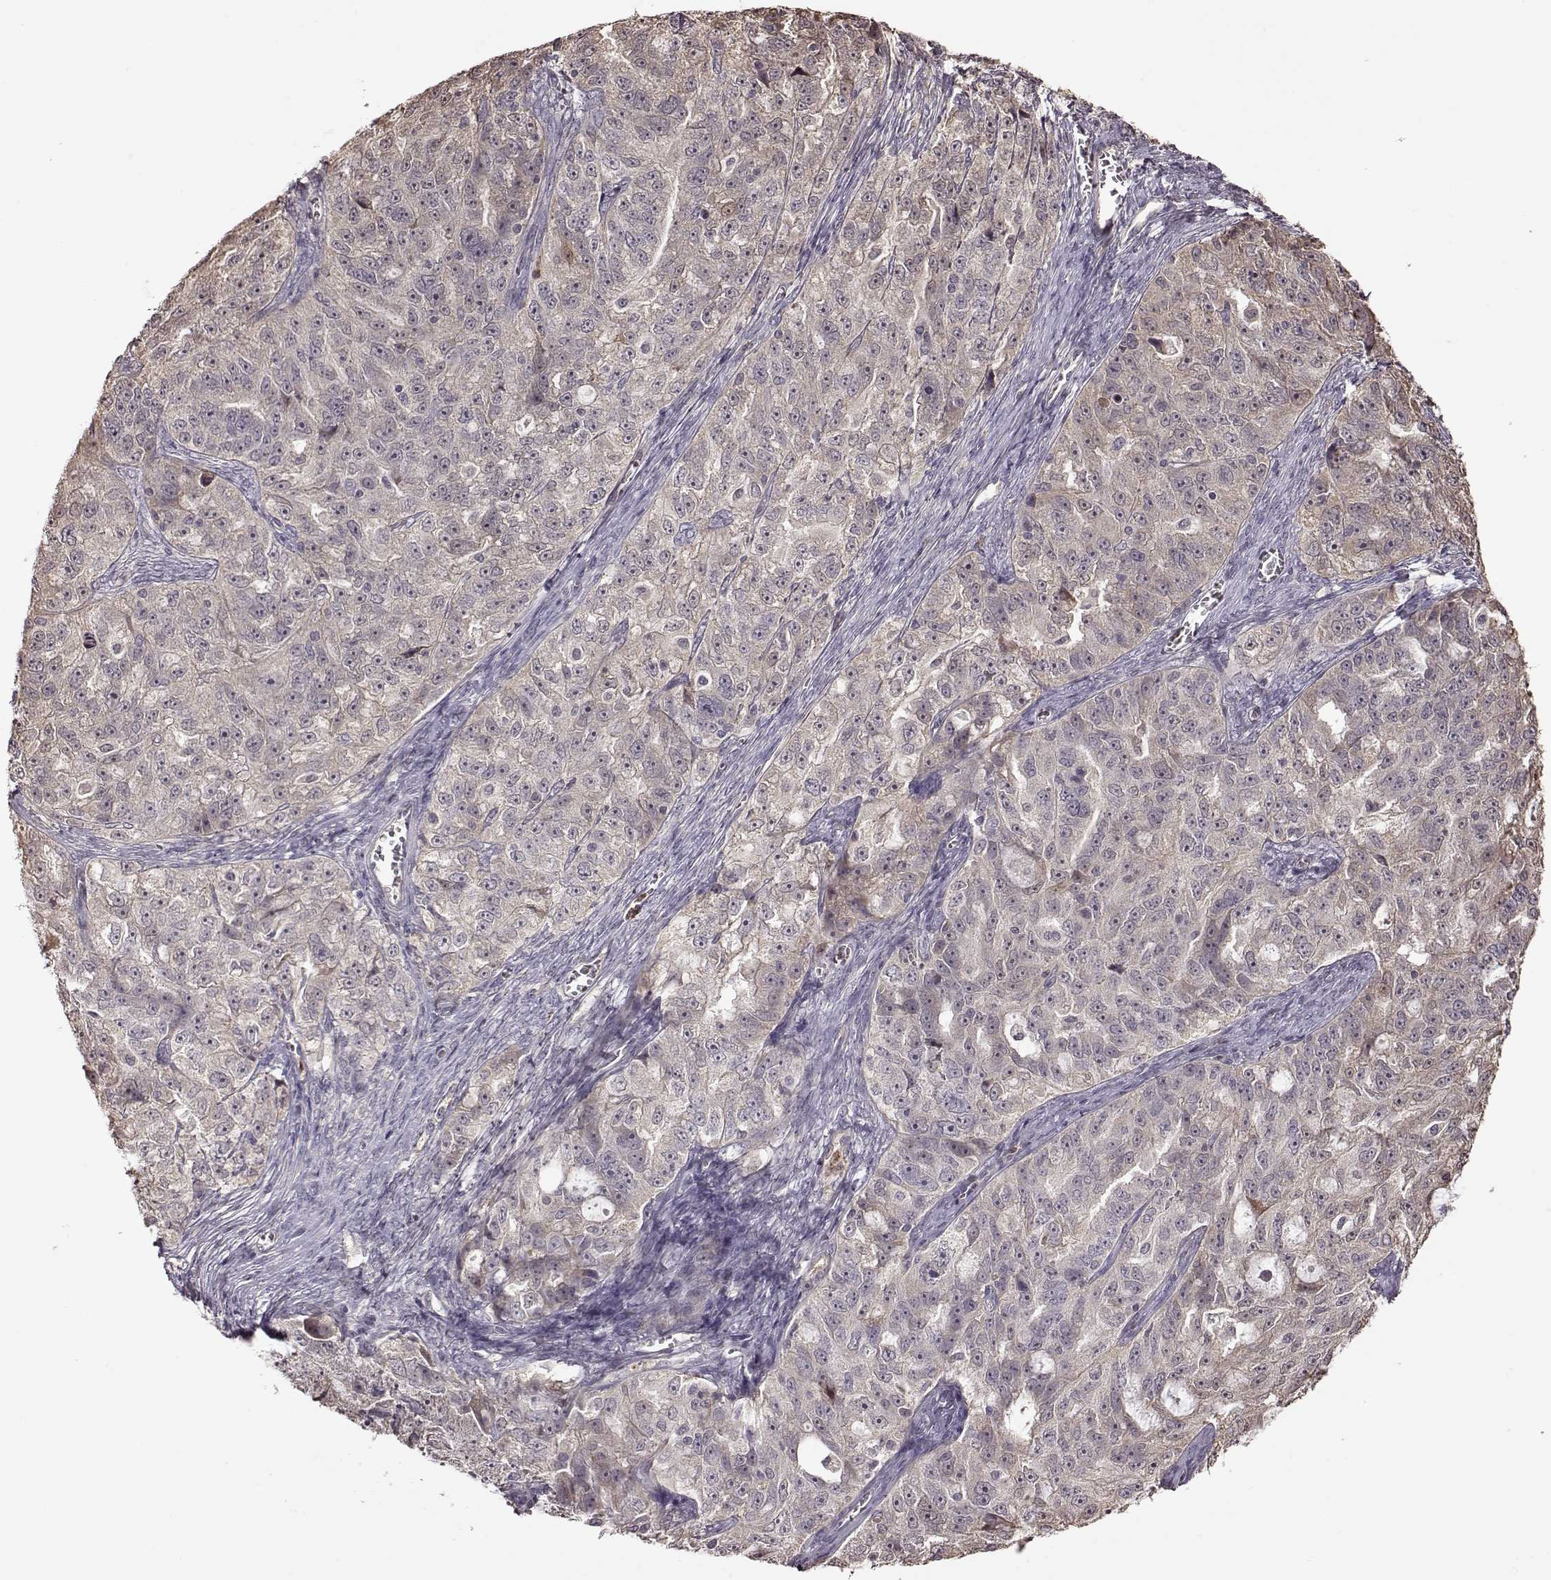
{"staining": {"intensity": "negative", "quantity": "none", "location": "none"}, "tissue": "ovarian cancer", "cell_type": "Tumor cells", "image_type": "cancer", "snomed": [{"axis": "morphology", "description": "Cystadenocarcinoma, serous, NOS"}, {"axis": "topography", "description": "Ovary"}], "caption": "A micrograph of human serous cystadenocarcinoma (ovarian) is negative for staining in tumor cells.", "gene": "CRB1", "patient": {"sex": "female", "age": 51}}